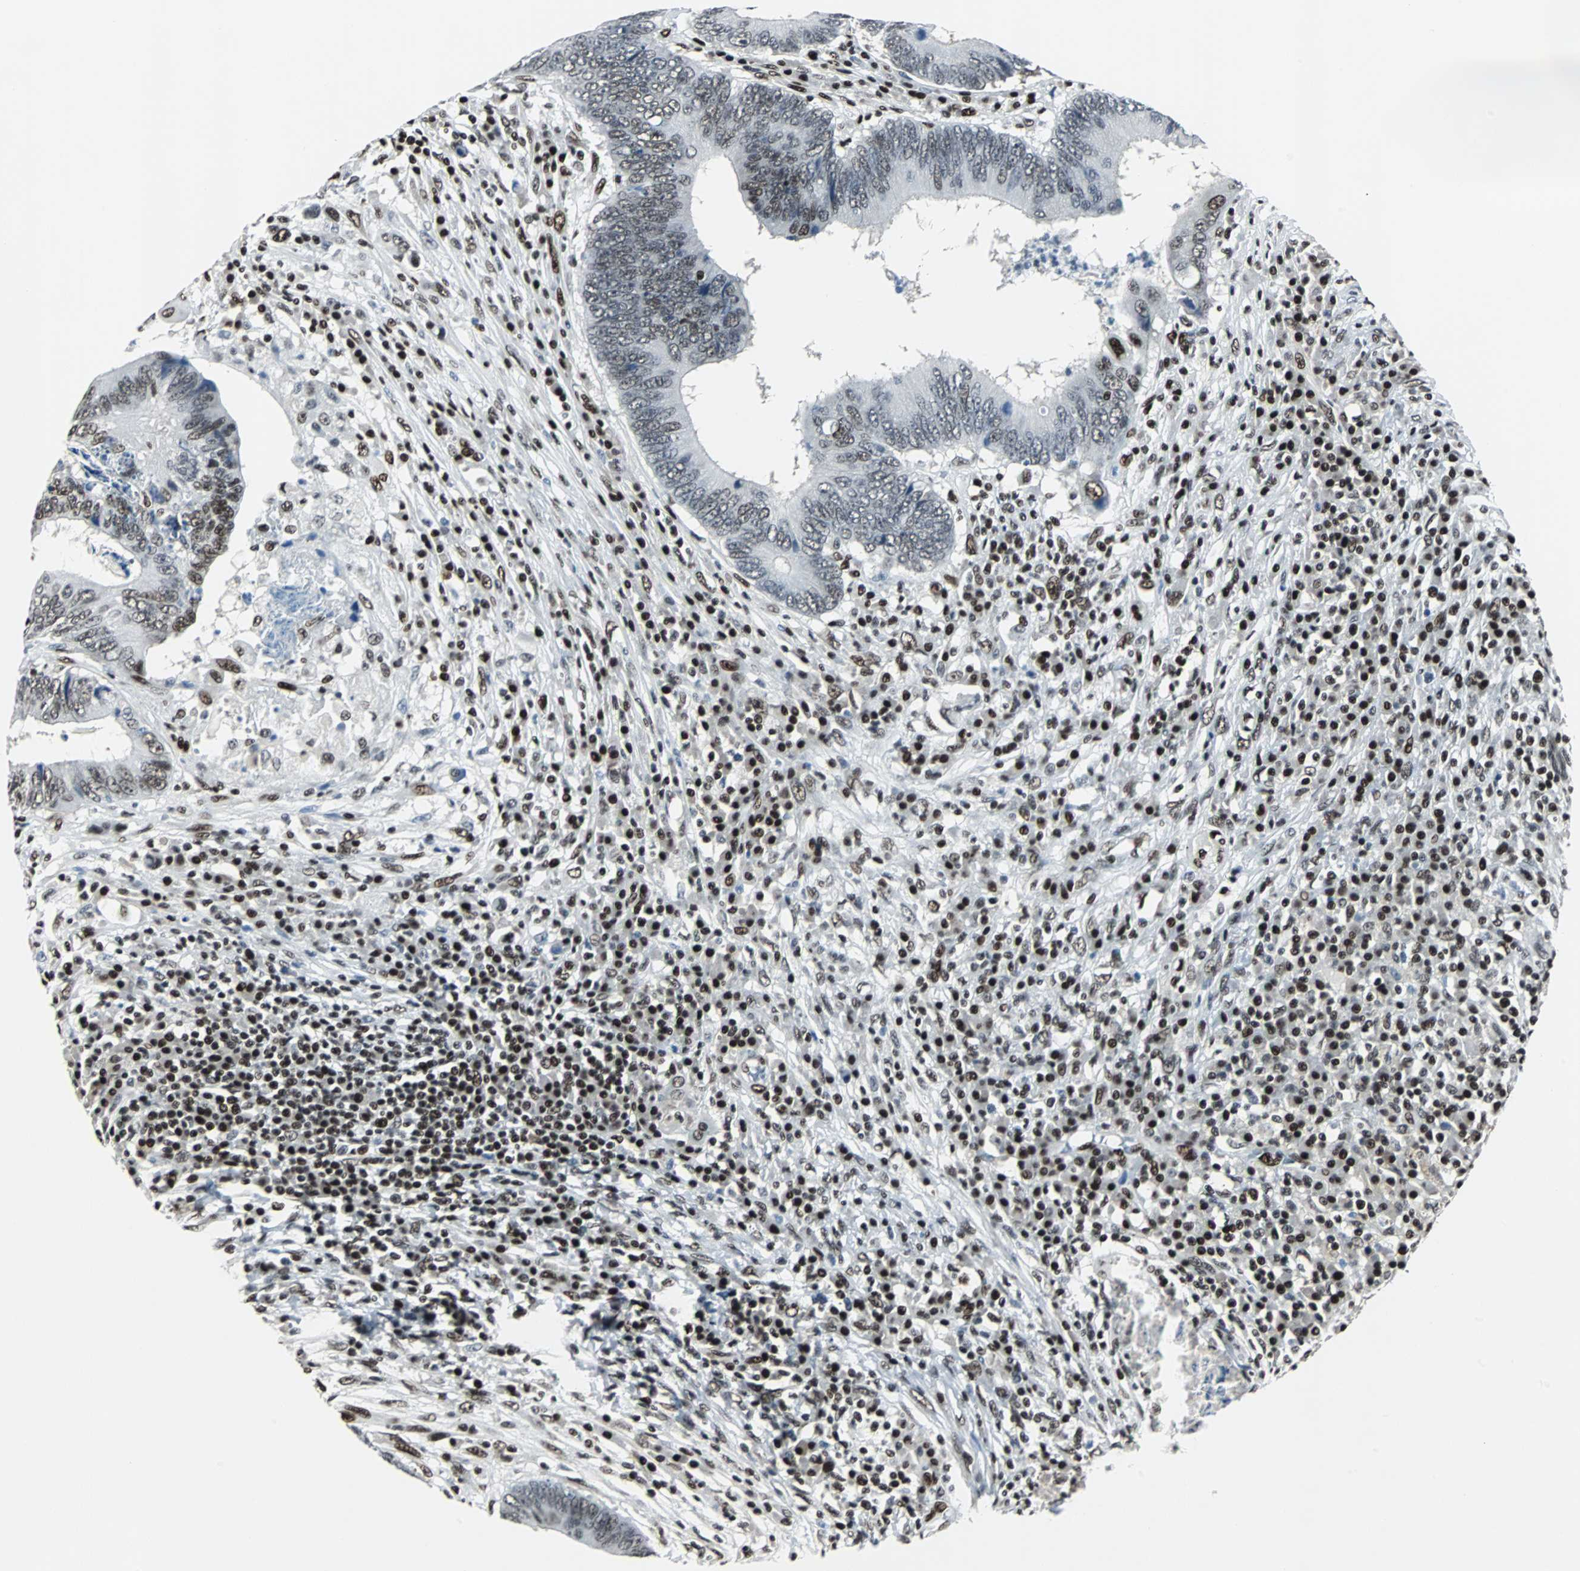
{"staining": {"intensity": "moderate", "quantity": "25%-75%", "location": "nuclear"}, "tissue": "colorectal cancer", "cell_type": "Tumor cells", "image_type": "cancer", "snomed": [{"axis": "morphology", "description": "Adenocarcinoma, NOS"}, {"axis": "topography", "description": "Colon"}], "caption": "A brown stain highlights moderate nuclear expression of a protein in colorectal cancer (adenocarcinoma) tumor cells.", "gene": "MEF2D", "patient": {"sex": "female", "age": 78}}